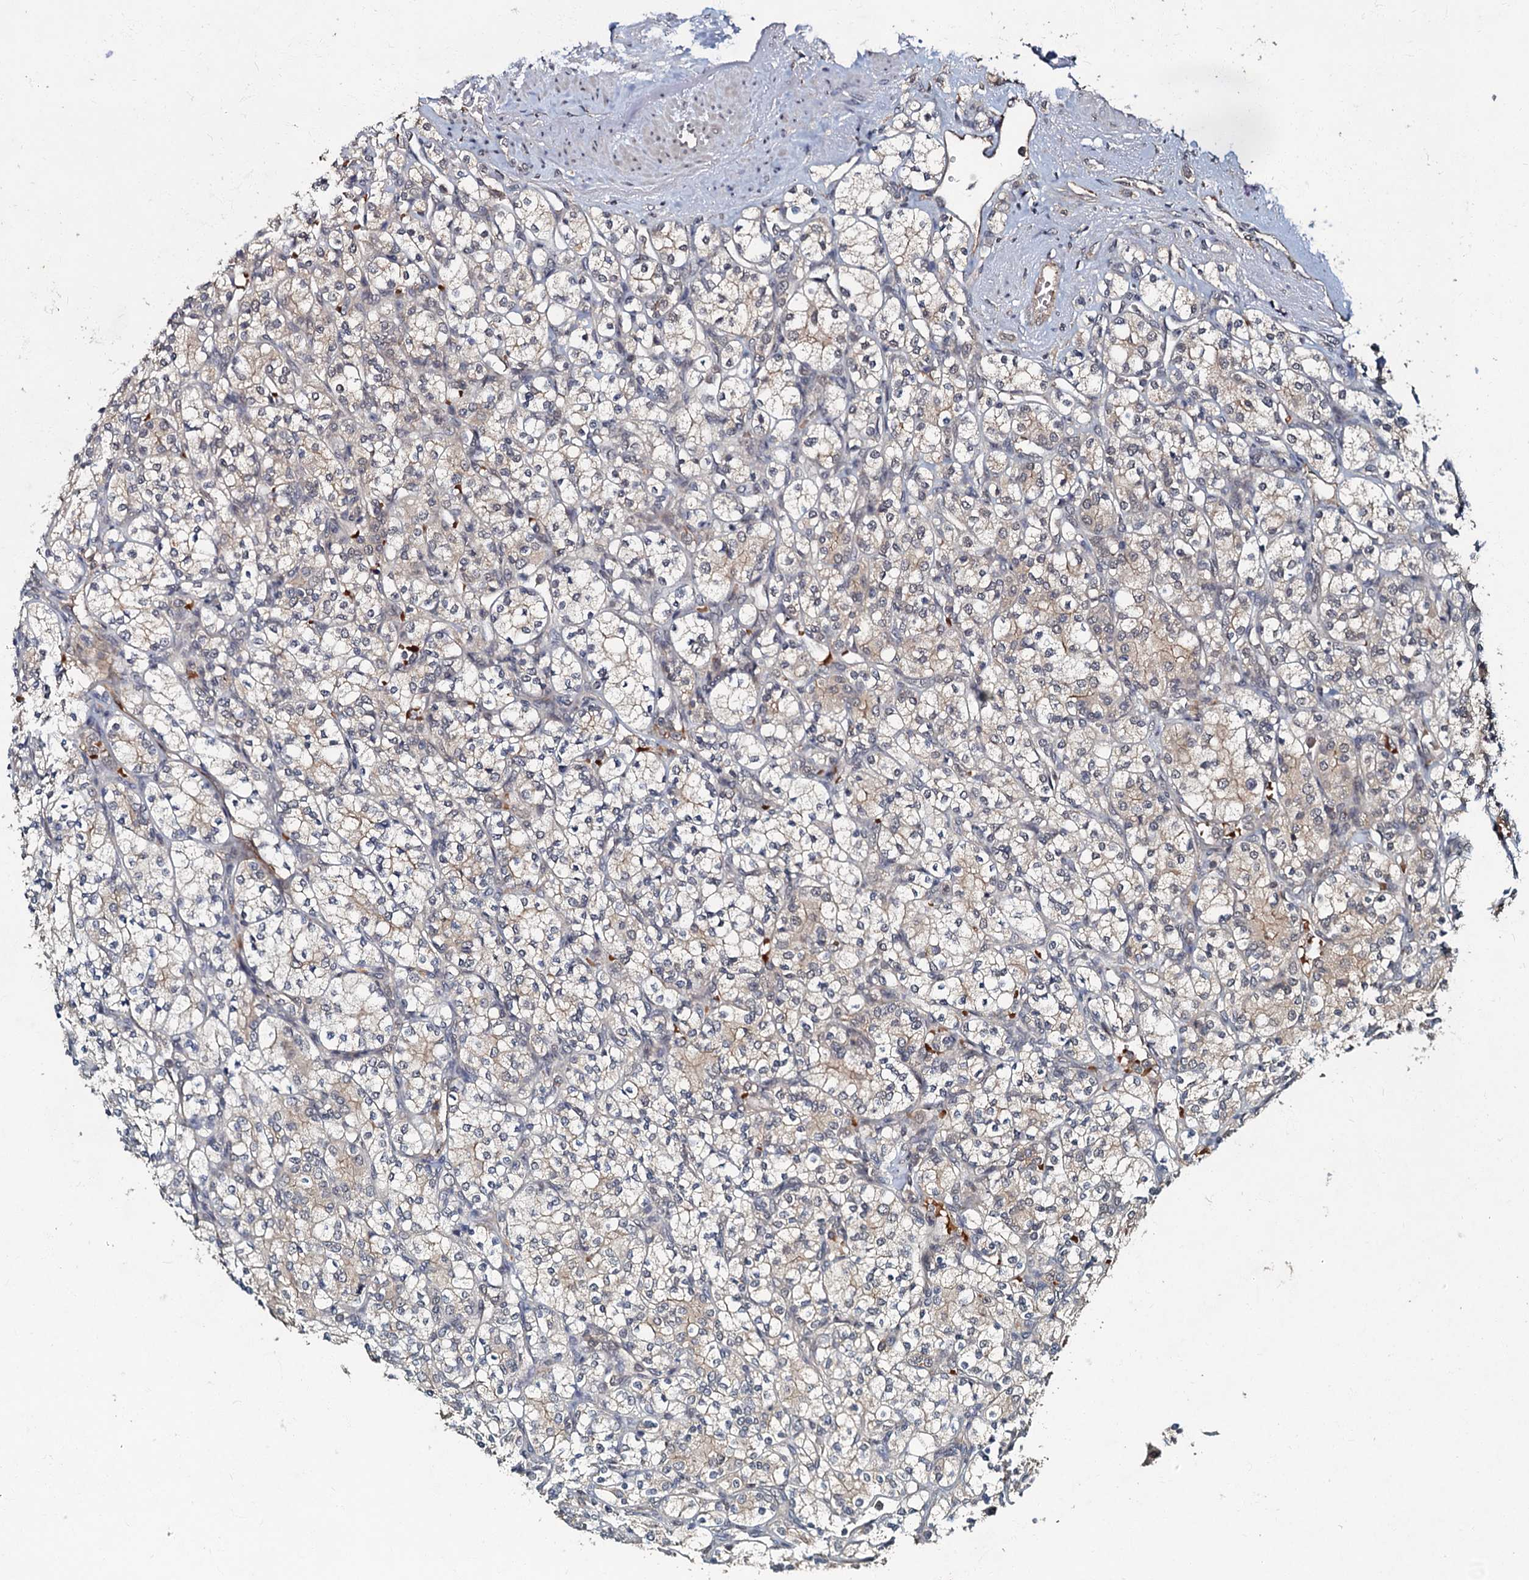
{"staining": {"intensity": "weak", "quantity": "<25%", "location": "cytoplasmic/membranous"}, "tissue": "renal cancer", "cell_type": "Tumor cells", "image_type": "cancer", "snomed": [{"axis": "morphology", "description": "Adenocarcinoma, NOS"}, {"axis": "topography", "description": "Kidney"}], "caption": "Renal cancer (adenocarcinoma) was stained to show a protein in brown. There is no significant expression in tumor cells.", "gene": "MANSC4", "patient": {"sex": "male", "age": 77}}